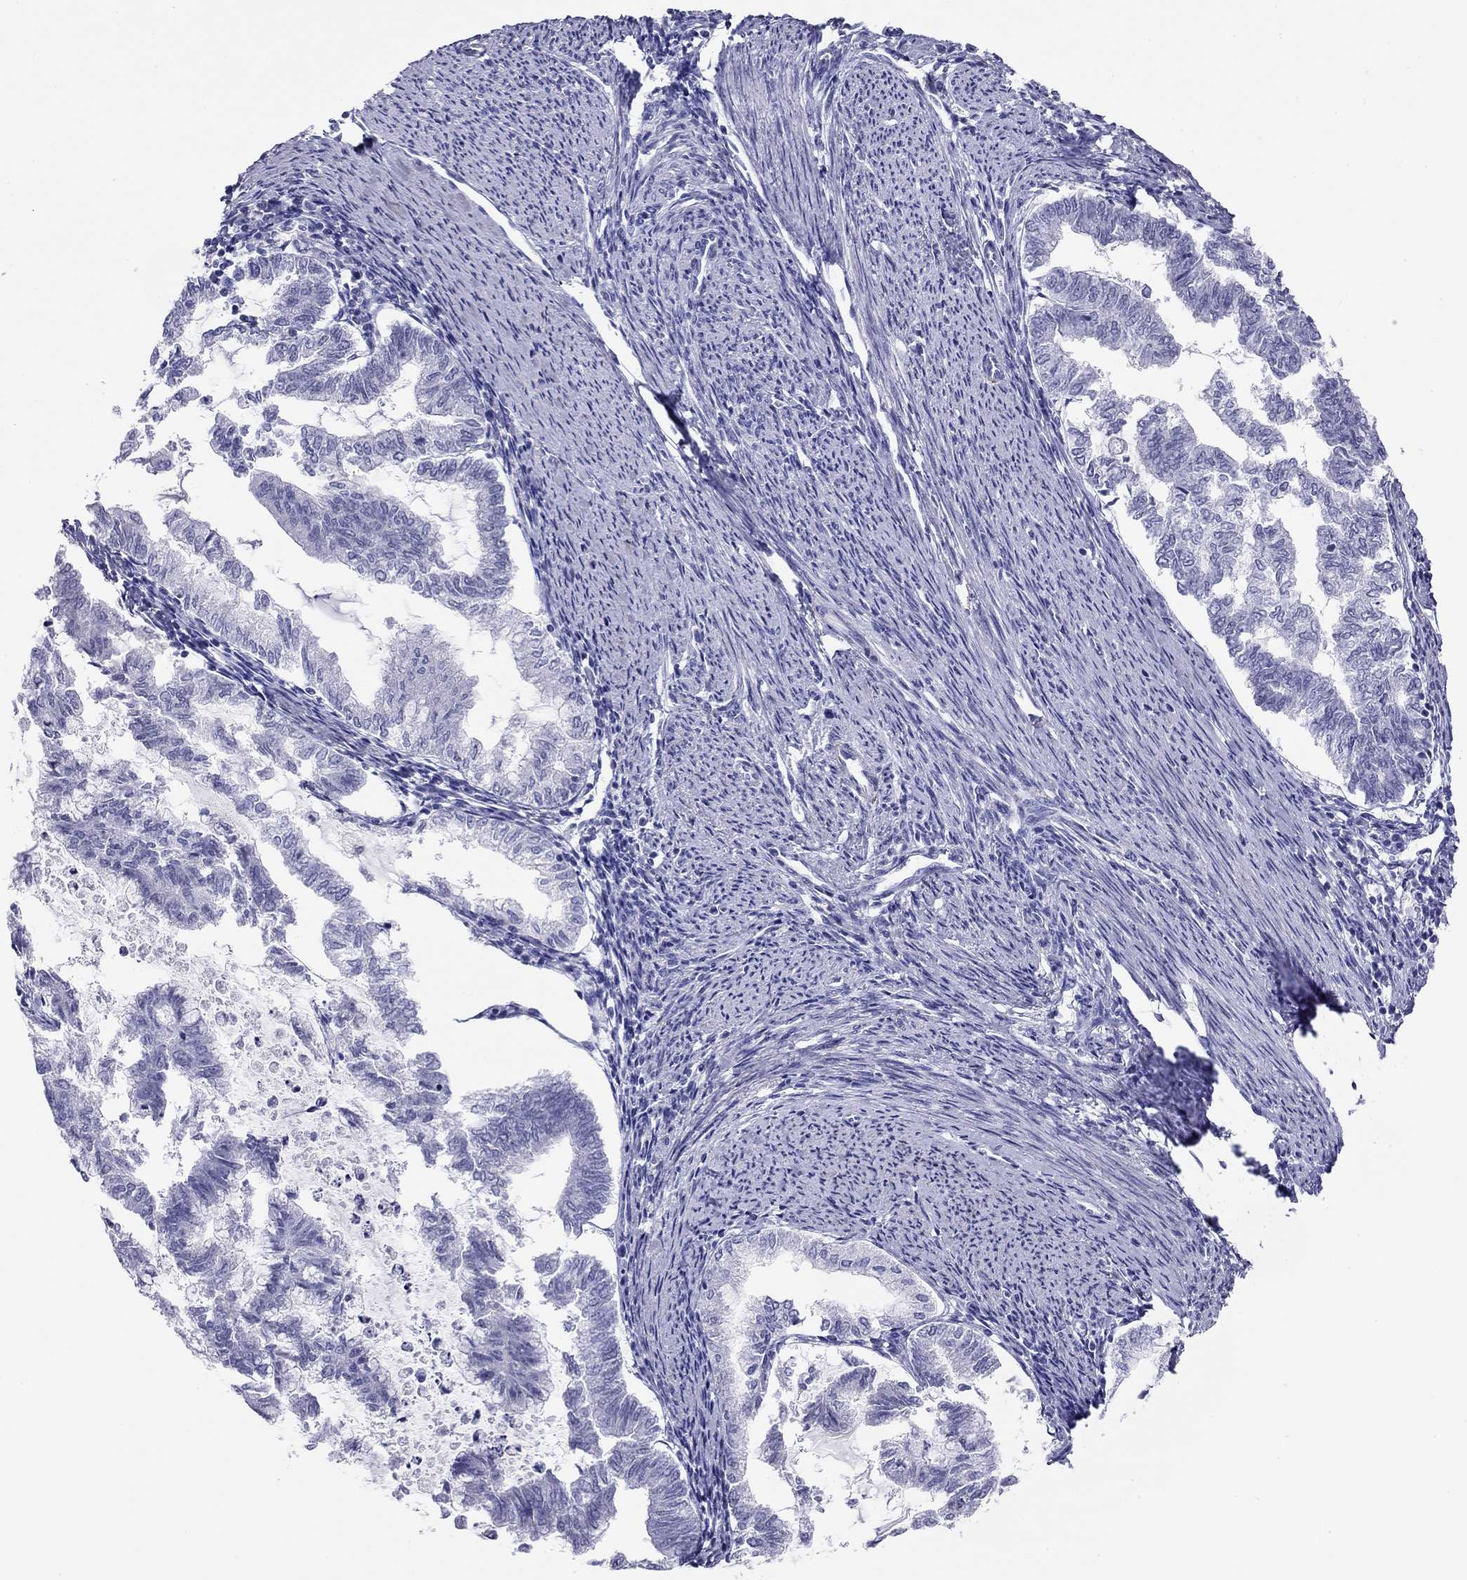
{"staining": {"intensity": "negative", "quantity": "none", "location": "none"}, "tissue": "endometrial cancer", "cell_type": "Tumor cells", "image_type": "cancer", "snomed": [{"axis": "morphology", "description": "Adenocarcinoma, NOS"}, {"axis": "topography", "description": "Endometrium"}], "caption": "This is an IHC photomicrograph of human endometrial cancer. There is no positivity in tumor cells.", "gene": "MYMX", "patient": {"sex": "female", "age": 79}}